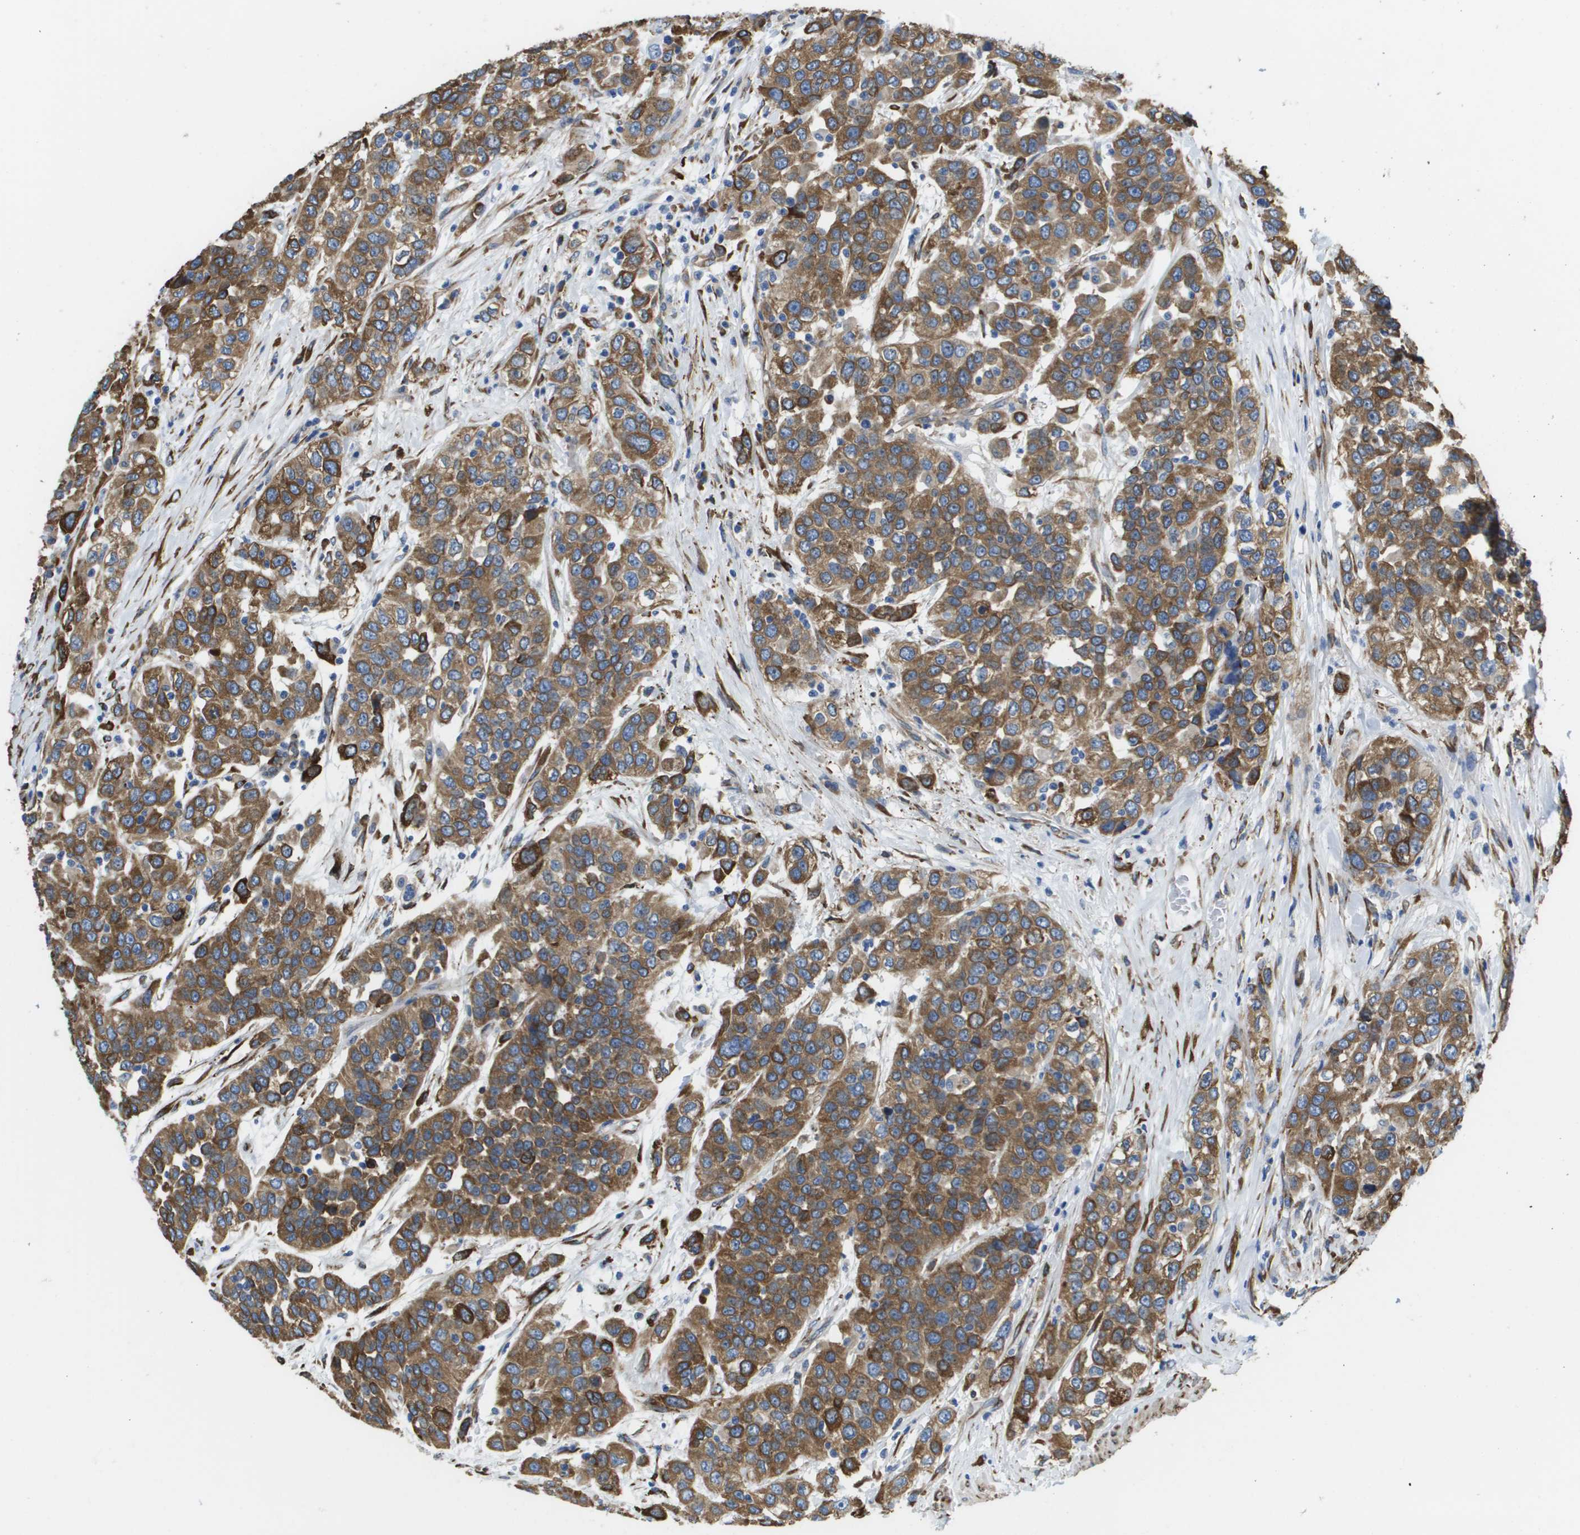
{"staining": {"intensity": "moderate", "quantity": ">75%", "location": "cytoplasmic/membranous"}, "tissue": "urothelial cancer", "cell_type": "Tumor cells", "image_type": "cancer", "snomed": [{"axis": "morphology", "description": "Urothelial carcinoma, High grade"}, {"axis": "topography", "description": "Urinary bladder"}], "caption": "Protein staining exhibits moderate cytoplasmic/membranous positivity in about >75% of tumor cells in urothelial cancer.", "gene": "ST3GAL2", "patient": {"sex": "female", "age": 80}}